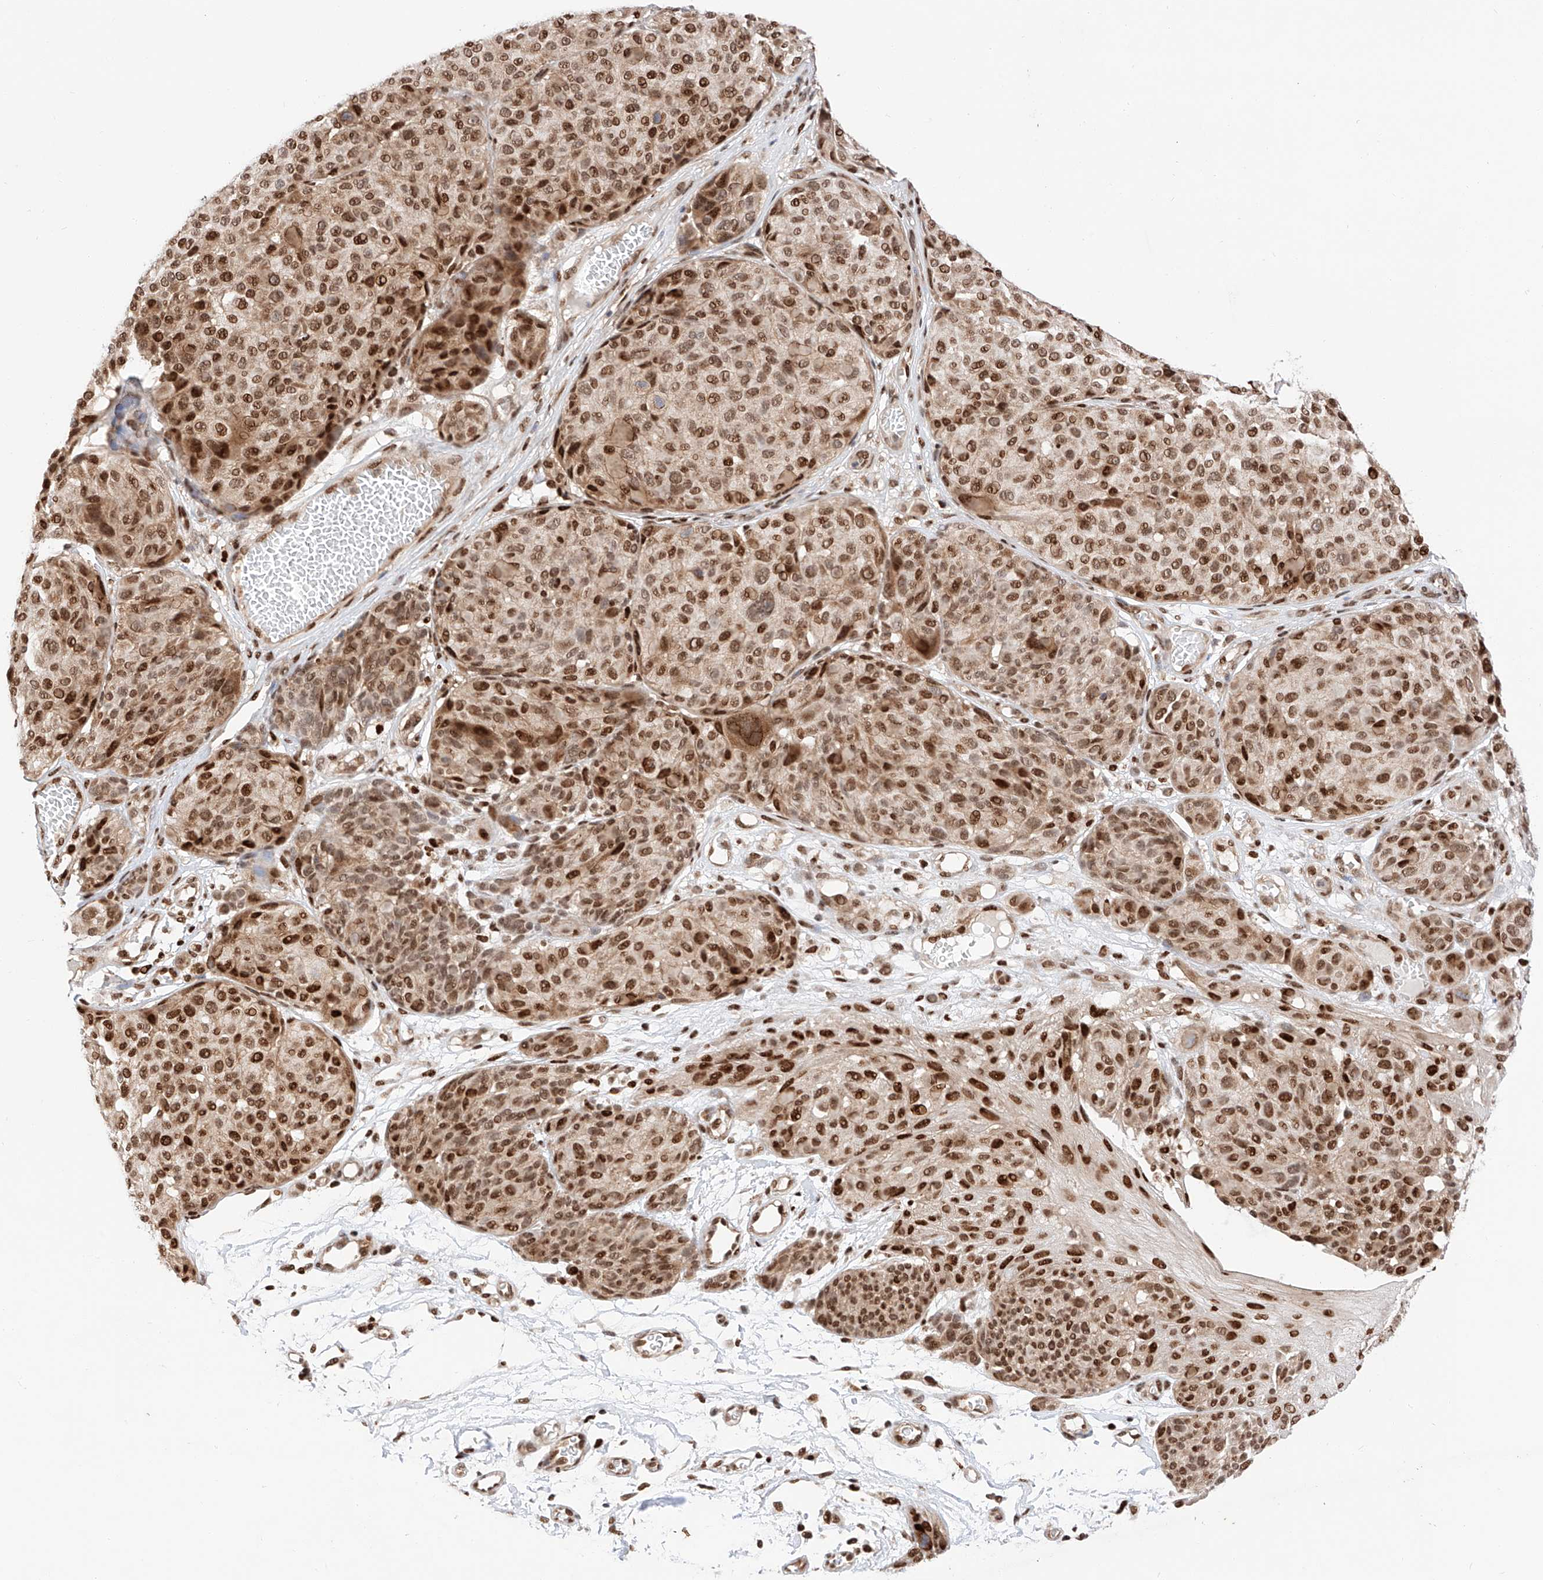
{"staining": {"intensity": "strong", "quantity": ">75%", "location": "nuclear"}, "tissue": "melanoma", "cell_type": "Tumor cells", "image_type": "cancer", "snomed": [{"axis": "morphology", "description": "Malignant melanoma, NOS"}, {"axis": "topography", "description": "Skin"}], "caption": "DAB immunohistochemical staining of human melanoma exhibits strong nuclear protein expression in about >75% of tumor cells. Immunohistochemistry stains the protein in brown and the nuclei are stained blue.", "gene": "HDAC9", "patient": {"sex": "male", "age": 83}}